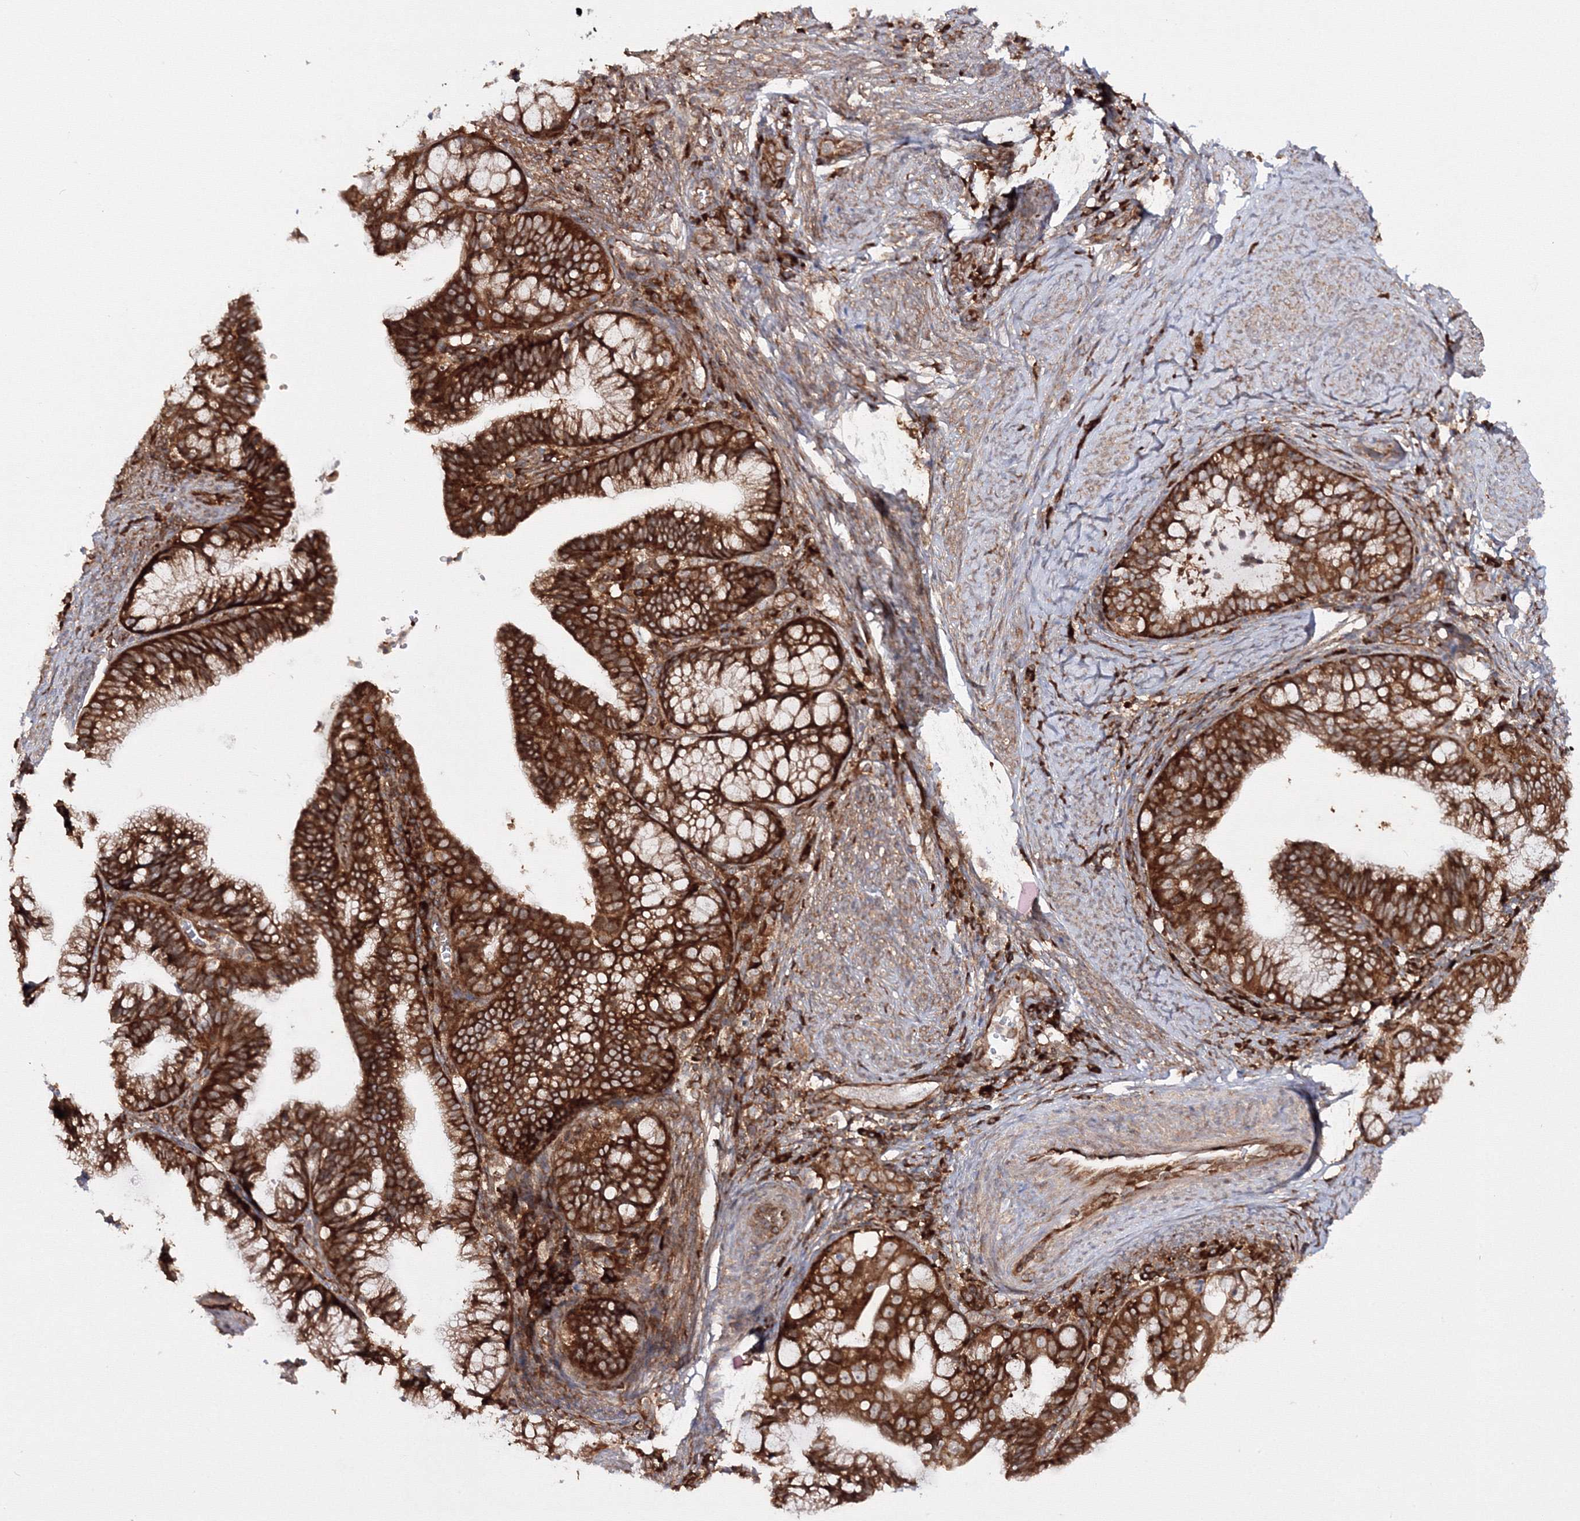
{"staining": {"intensity": "strong", "quantity": ">75%", "location": "cytoplasmic/membranous"}, "tissue": "cervical cancer", "cell_type": "Tumor cells", "image_type": "cancer", "snomed": [{"axis": "morphology", "description": "Adenocarcinoma, NOS"}, {"axis": "topography", "description": "Cervix"}], "caption": "Tumor cells demonstrate strong cytoplasmic/membranous staining in about >75% of cells in cervical cancer.", "gene": "HARS1", "patient": {"sex": "female", "age": 36}}